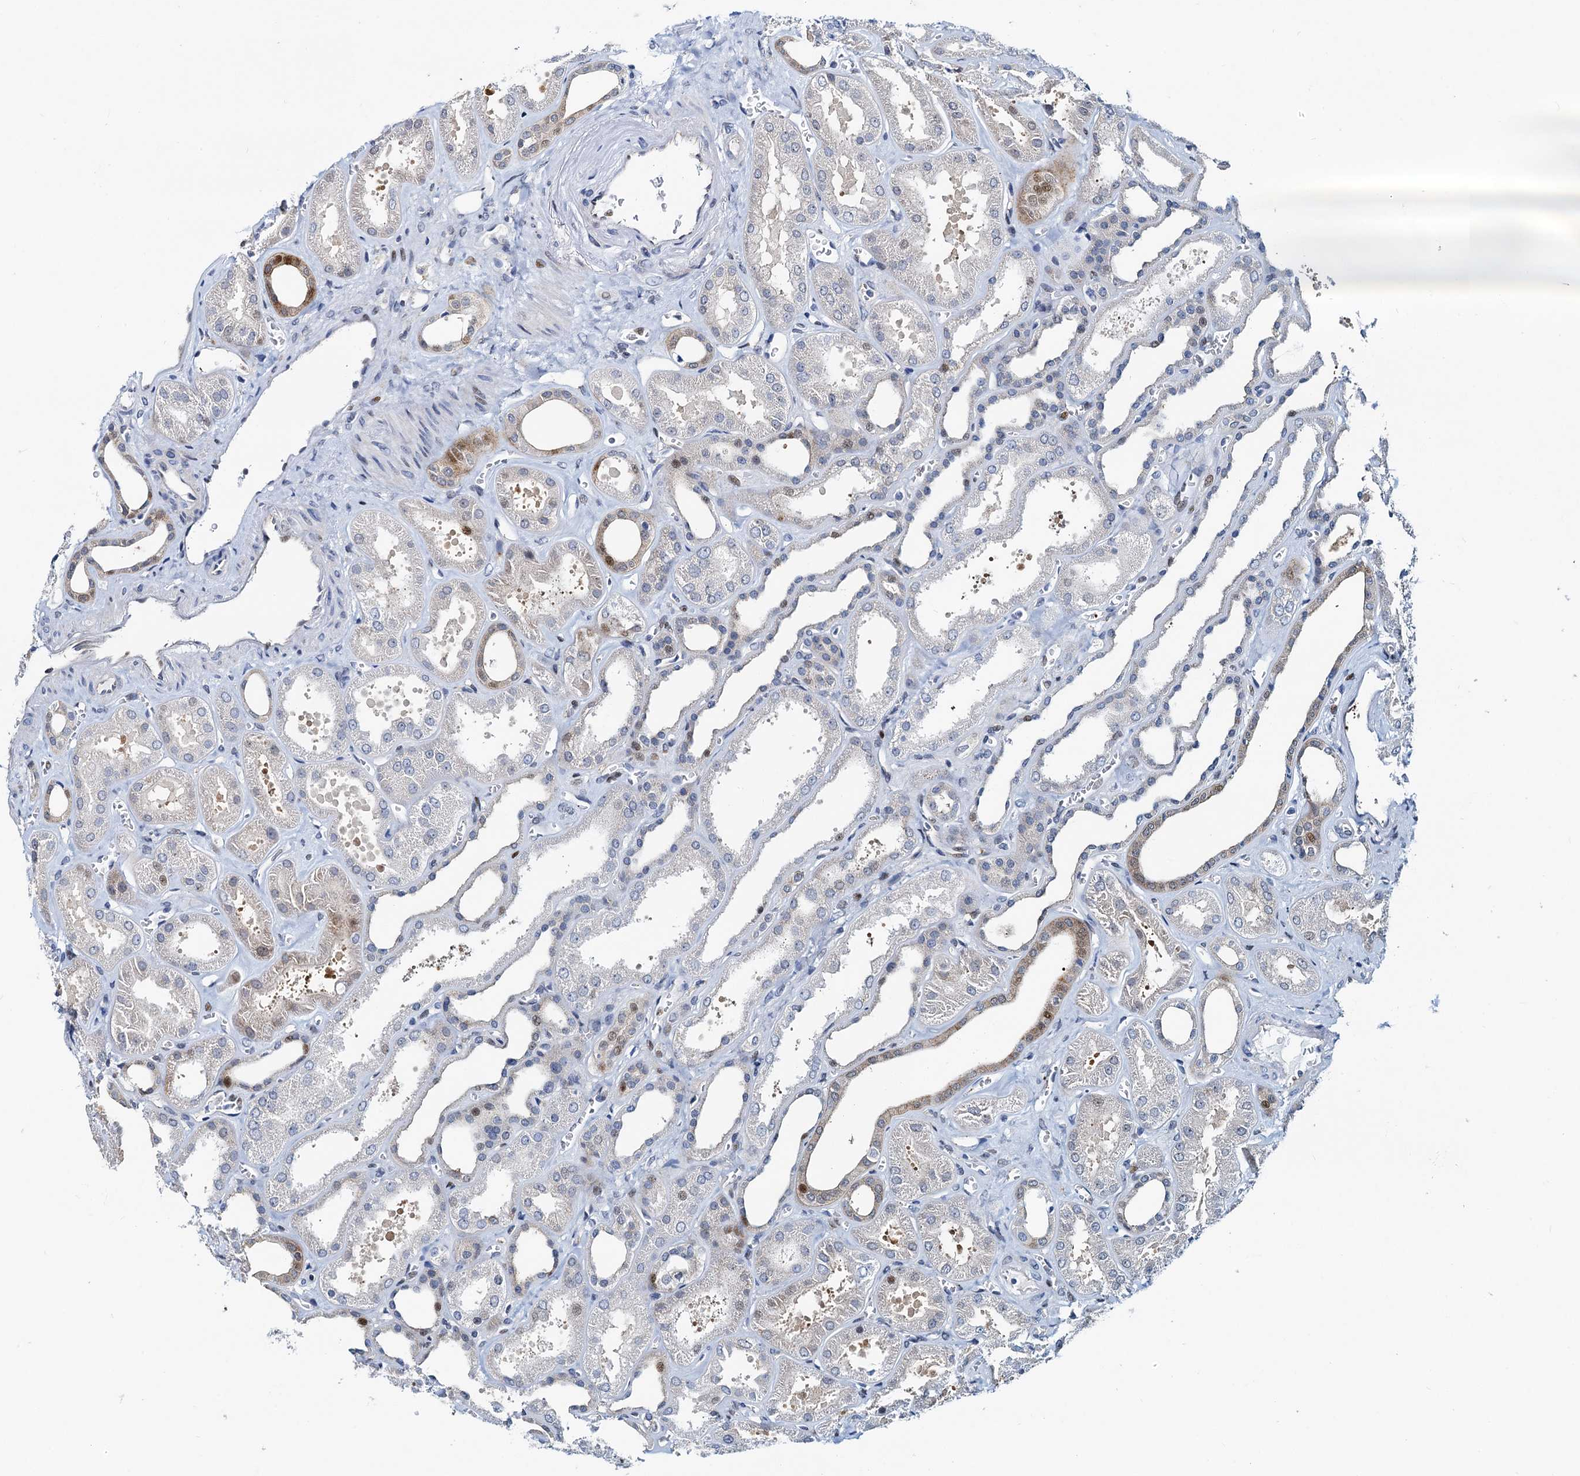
{"staining": {"intensity": "negative", "quantity": "none", "location": "none"}, "tissue": "kidney", "cell_type": "Cells in glomeruli", "image_type": "normal", "snomed": [{"axis": "morphology", "description": "Normal tissue, NOS"}, {"axis": "morphology", "description": "Adenocarcinoma, NOS"}, {"axis": "topography", "description": "Kidney"}], "caption": "Immunohistochemical staining of normal kidney demonstrates no significant staining in cells in glomeruli. The staining is performed using DAB brown chromogen with nuclei counter-stained in using hematoxylin.", "gene": "PTGES3", "patient": {"sex": "female", "age": 68}}